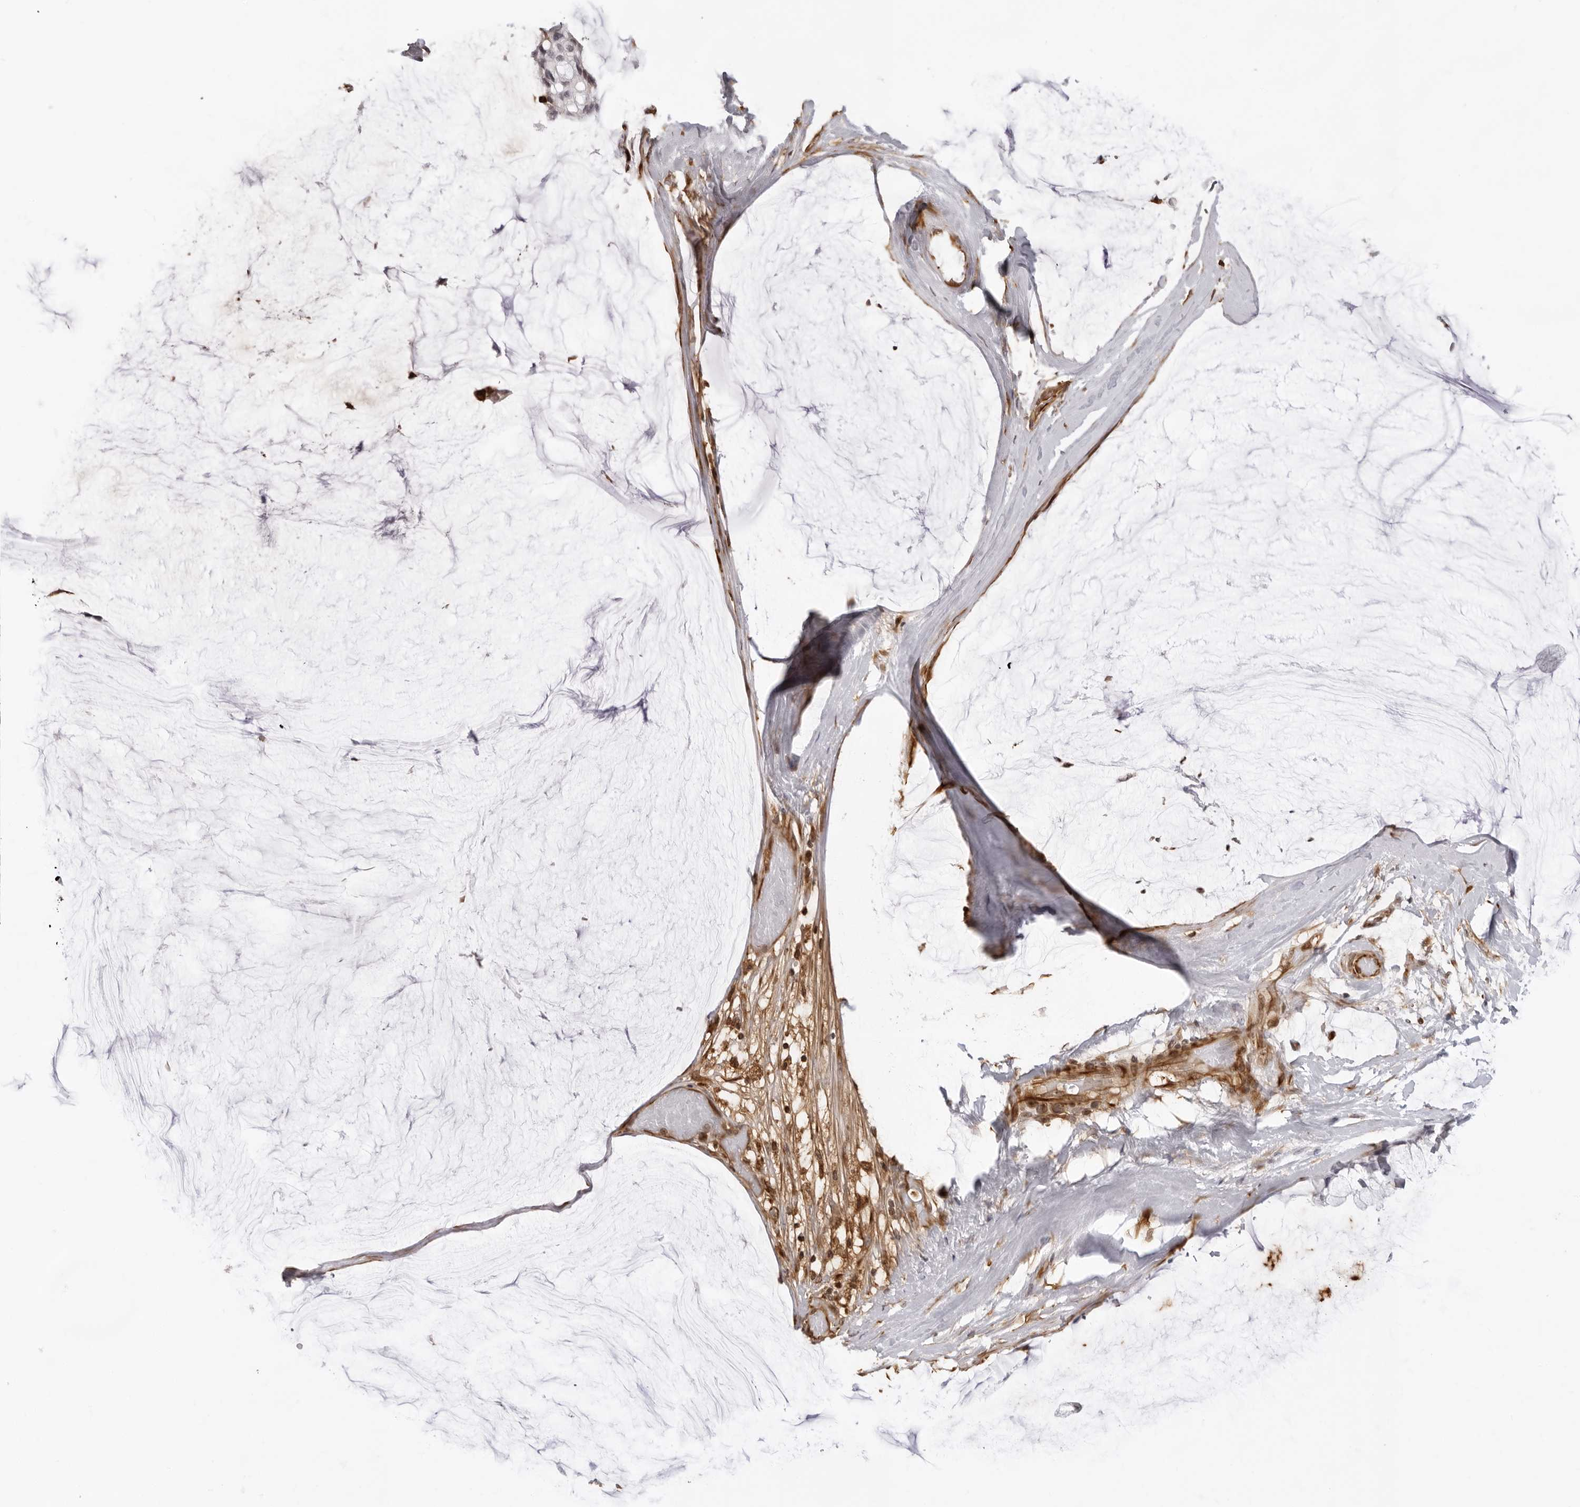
{"staining": {"intensity": "moderate", "quantity": ">75%", "location": "cytoplasmic/membranous,nuclear"}, "tissue": "ovarian cancer", "cell_type": "Tumor cells", "image_type": "cancer", "snomed": [{"axis": "morphology", "description": "Cystadenocarcinoma, mucinous, NOS"}, {"axis": "topography", "description": "Ovary"}], "caption": "Human ovarian cancer (mucinous cystadenocarcinoma) stained for a protein (brown) exhibits moderate cytoplasmic/membranous and nuclear positive staining in approximately >75% of tumor cells.", "gene": "DYNLT5", "patient": {"sex": "female", "age": 39}}